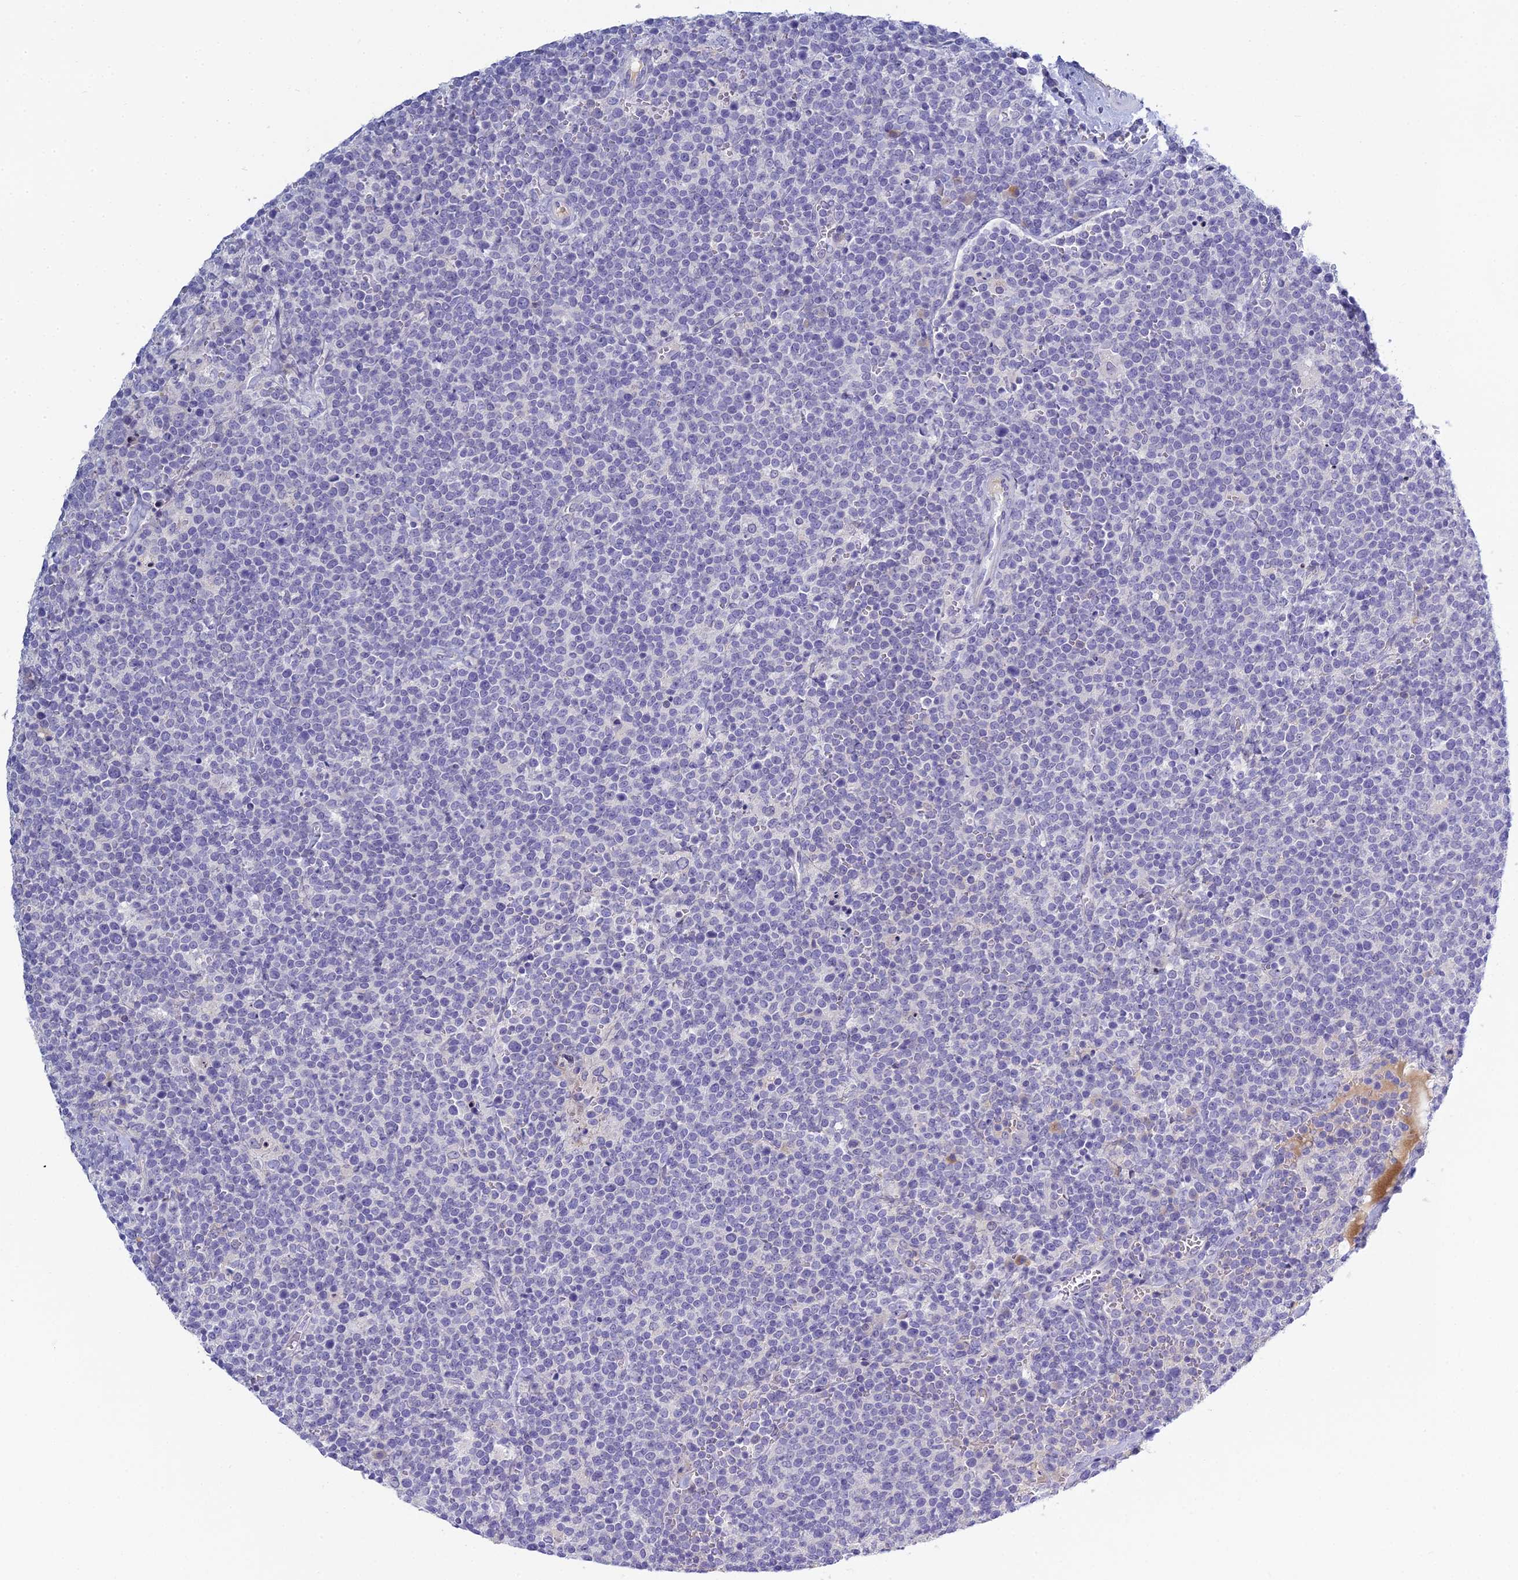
{"staining": {"intensity": "negative", "quantity": "none", "location": "none"}, "tissue": "lymphoma", "cell_type": "Tumor cells", "image_type": "cancer", "snomed": [{"axis": "morphology", "description": "Malignant lymphoma, non-Hodgkin's type, High grade"}, {"axis": "topography", "description": "Lymph node"}], "caption": "This is a image of immunohistochemistry (IHC) staining of high-grade malignant lymphoma, non-Hodgkin's type, which shows no staining in tumor cells. (Immunohistochemistry, brightfield microscopy, high magnification).", "gene": "MUC13", "patient": {"sex": "male", "age": 61}}